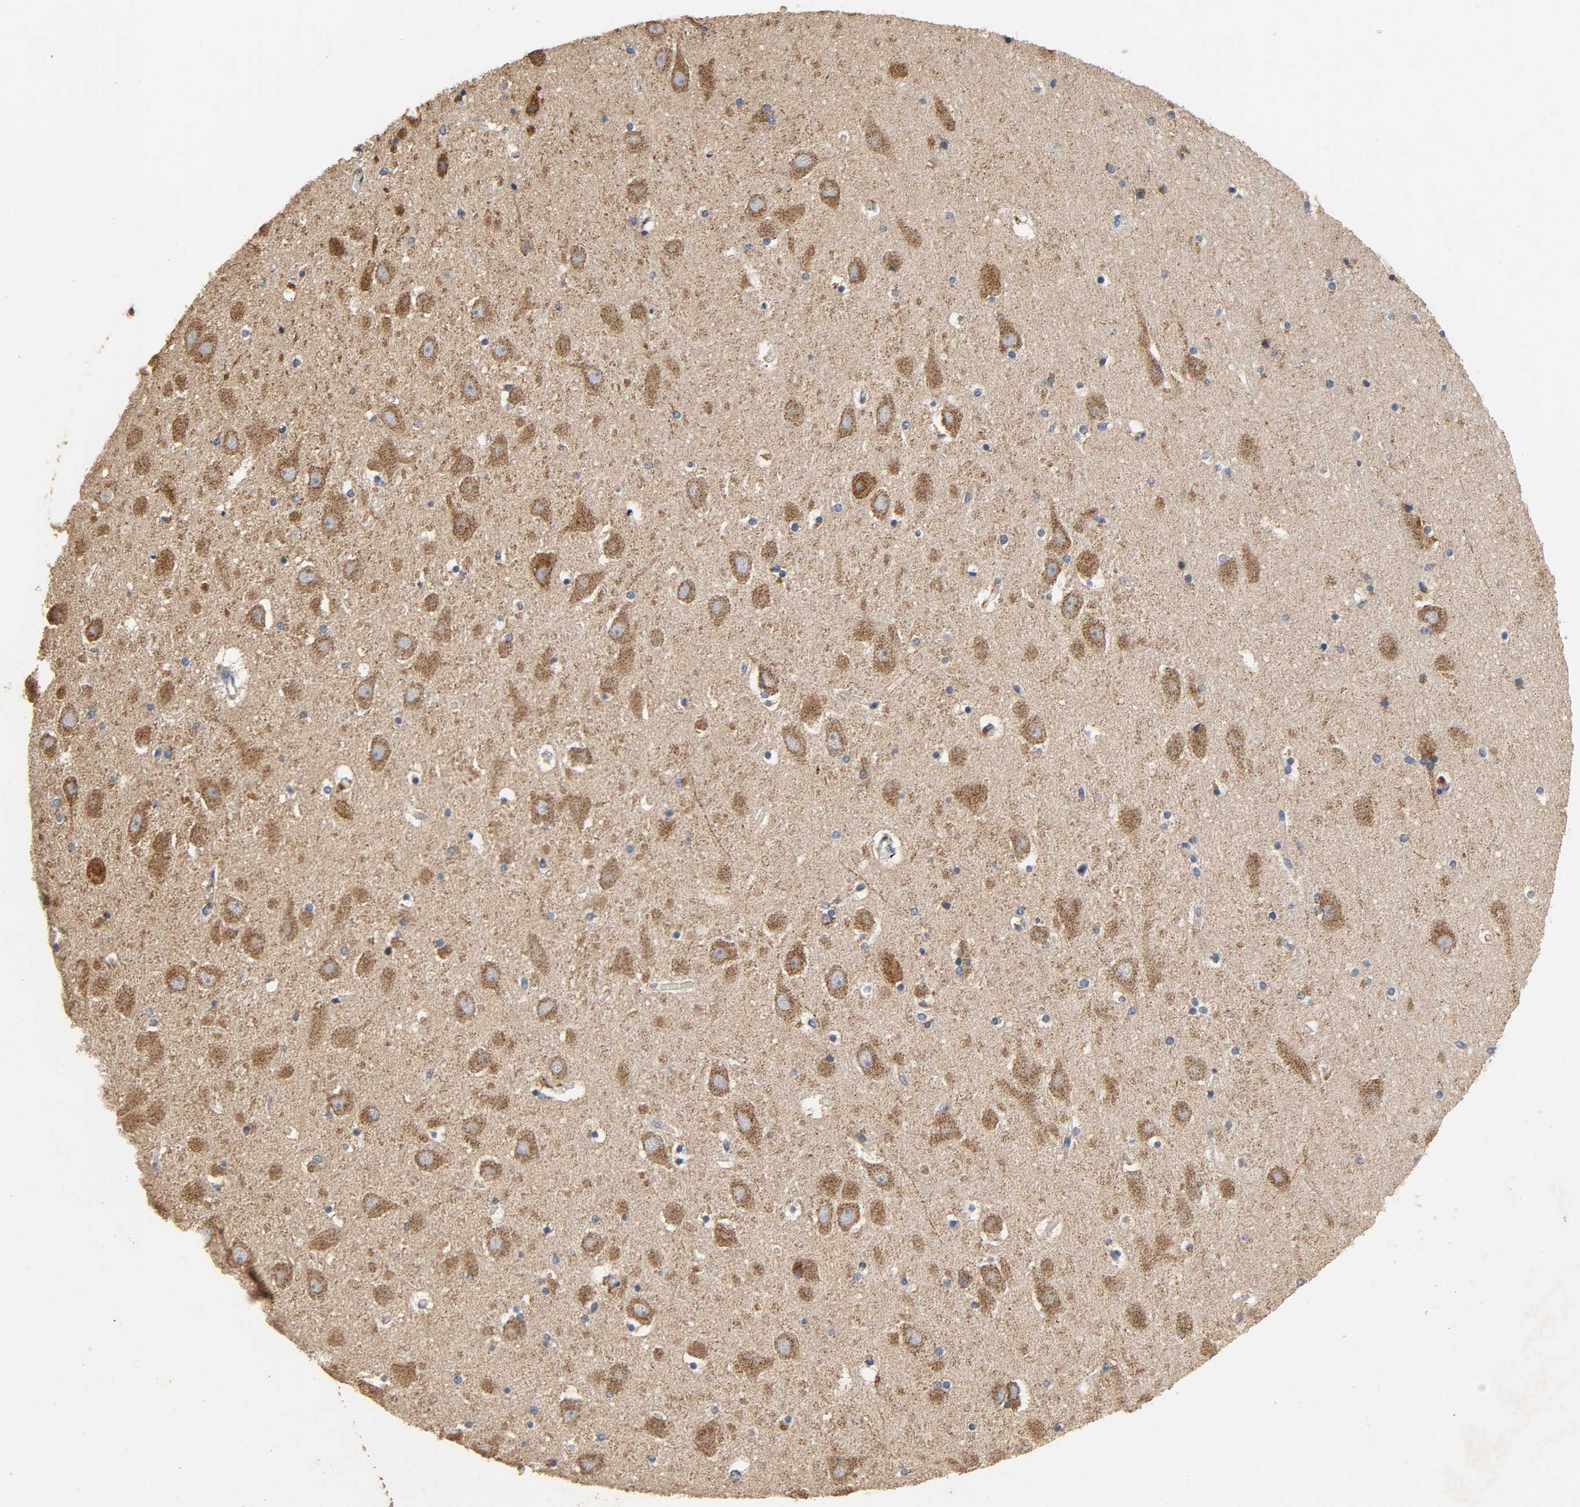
{"staining": {"intensity": "negative", "quantity": "none", "location": "none"}, "tissue": "hippocampus", "cell_type": "Glial cells", "image_type": "normal", "snomed": [{"axis": "morphology", "description": "Normal tissue, NOS"}, {"axis": "topography", "description": "Hippocampus"}], "caption": "Immunohistochemical staining of normal human hippocampus shows no significant staining in glial cells. Brightfield microscopy of immunohistochemistry (IHC) stained with DAB (3,3'-diaminobenzidine) (brown) and hematoxylin (blue), captured at high magnification.", "gene": "NDUFS3", "patient": {"sex": "male", "age": 45}}